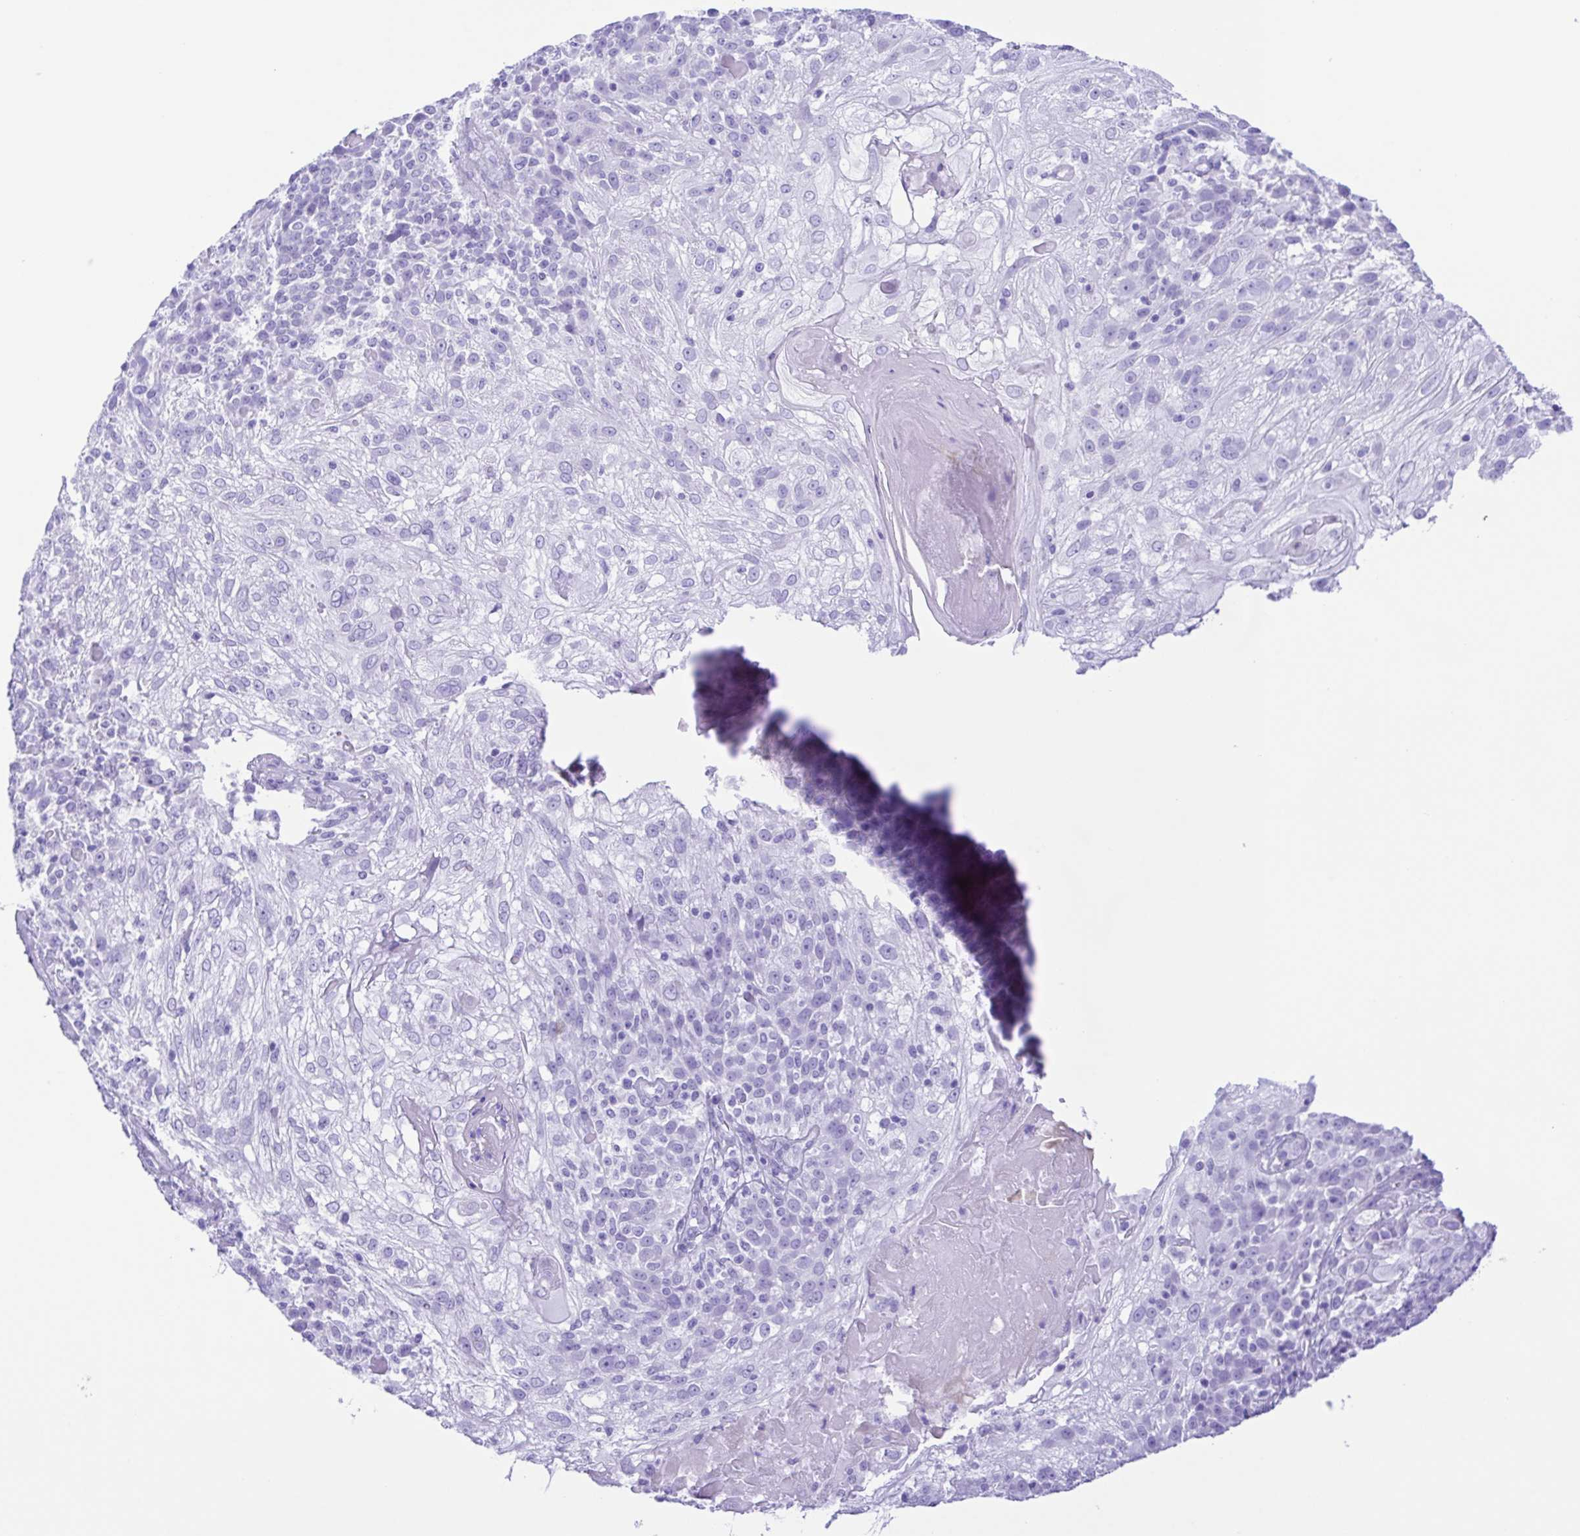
{"staining": {"intensity": "negative", "quantity": "none", "location": "none"}, "tissue": "skin cancer", "cell_type": "Tumor cells", "image_type": "cancer", "snomed": [{"axis": "morphology", "description": "Normal tissue, NOS"}, {"axis": "morphology", "description": "Squamous cell carcinoma, NOS"}, {"axis": "topography", "description": "Skin"}], "caption": "Immunohistochemistry image of neoplastic tissue: human squamous cell carcinoma (skin) stained with DAB shows no significant protein staining in tumor cells.", "gene": "ERP27", "patient": {"sex": "female", "age": 83}}